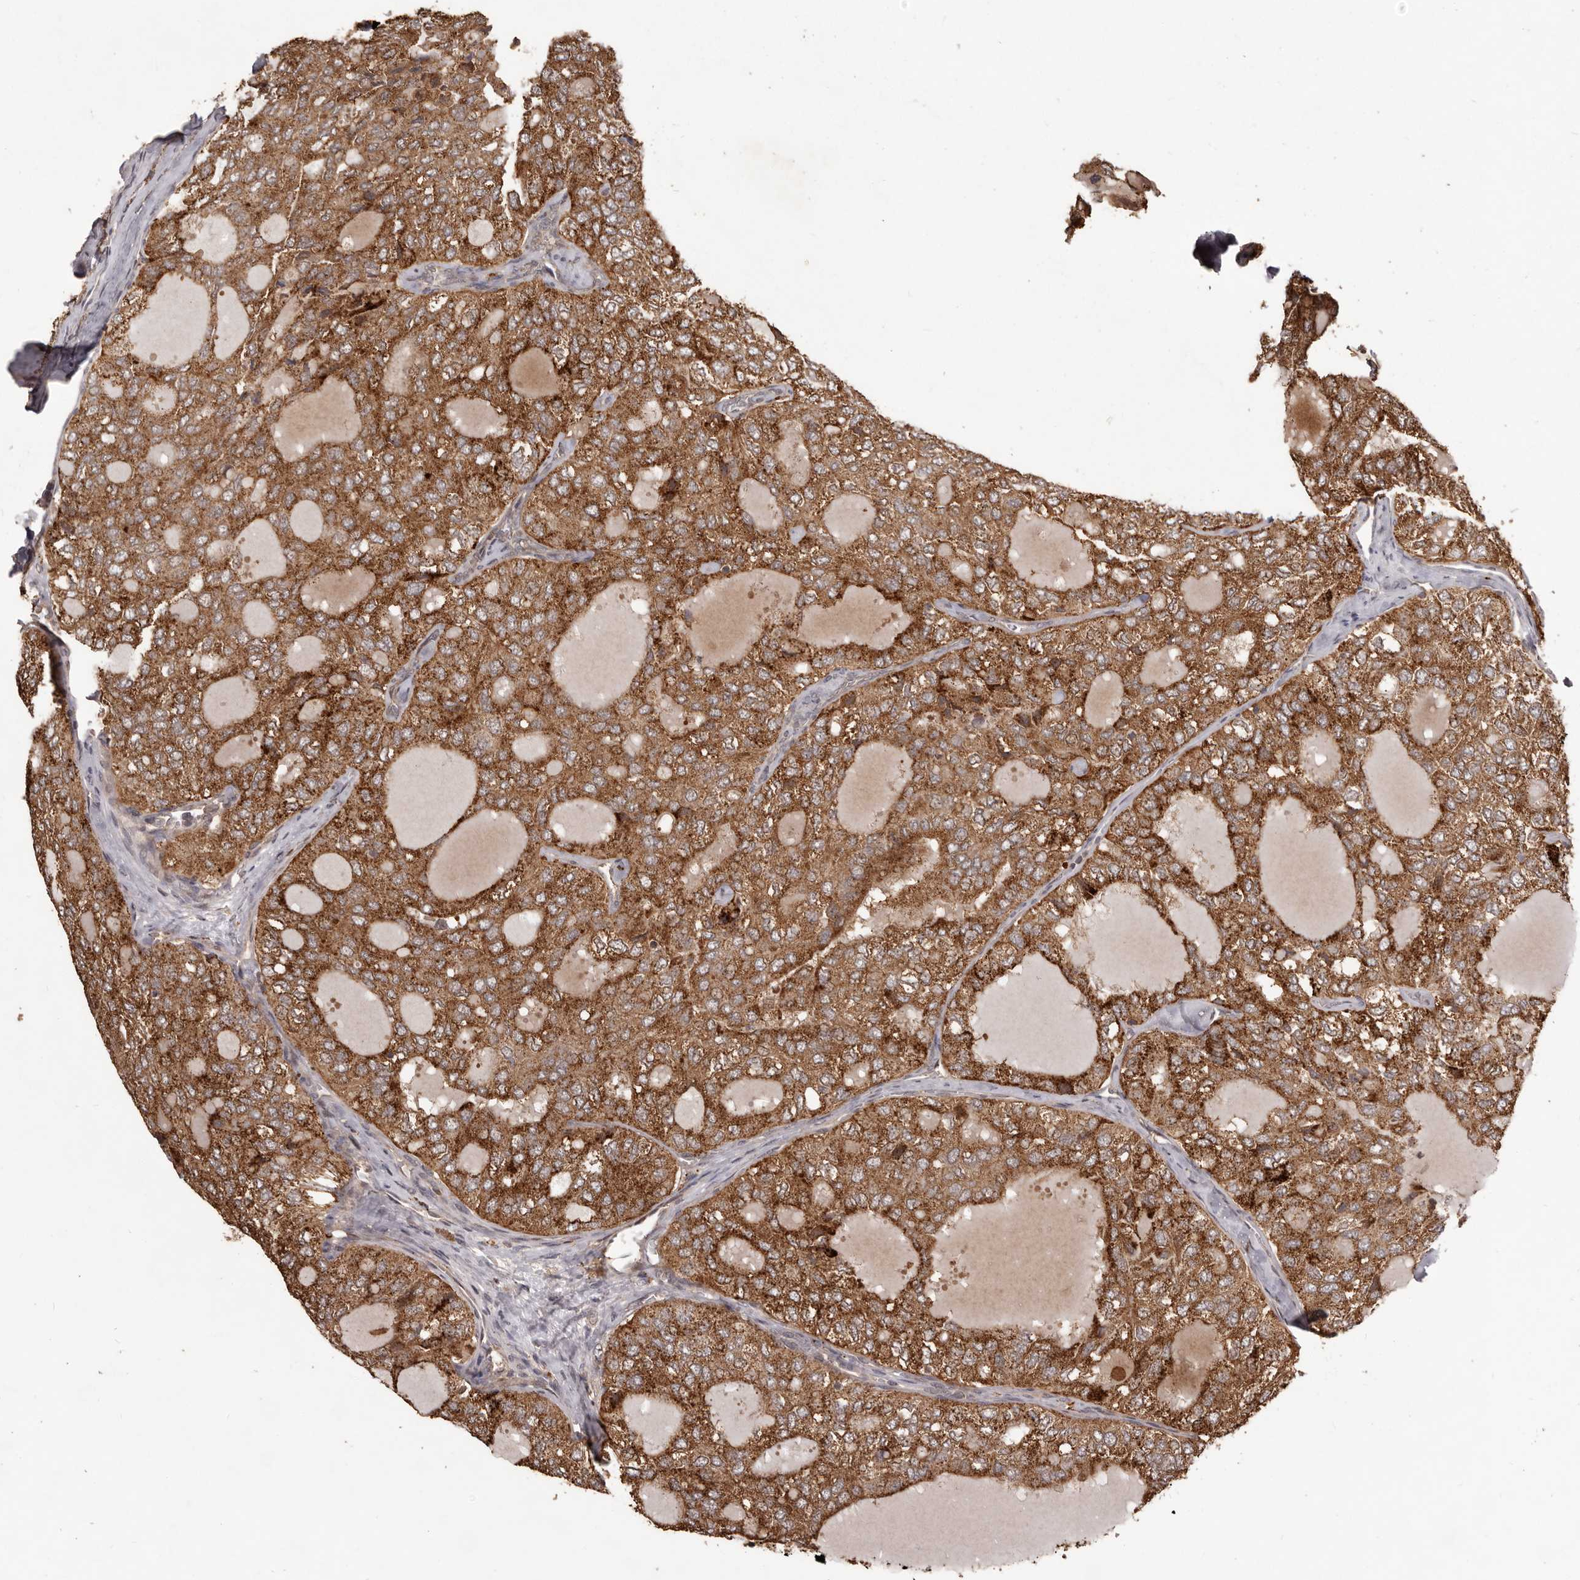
{"staining": {"intensity": "strong", "quantity": ">75%", "location": "cytoplasmic/membranous"}, "tissue": "thyroid cancer", "cell_type": "Tumor cells", "image_type": "cancer", "snomed": [{"axis": "morphology", "description": "Follicular adenoma carcinoma, NOS"}, {"axis": "topography", "description": "Thyroid gland"}], "caption": "Immunohistochemical staining of human thyroid follicular adenoma carcinoma demonstrates high levels of strong cytoplasmic/membranous protein positivity in approximately >75% of tumor cells.", "gene": "MTO1", "patient": {"sex": "male", "age": 75}}